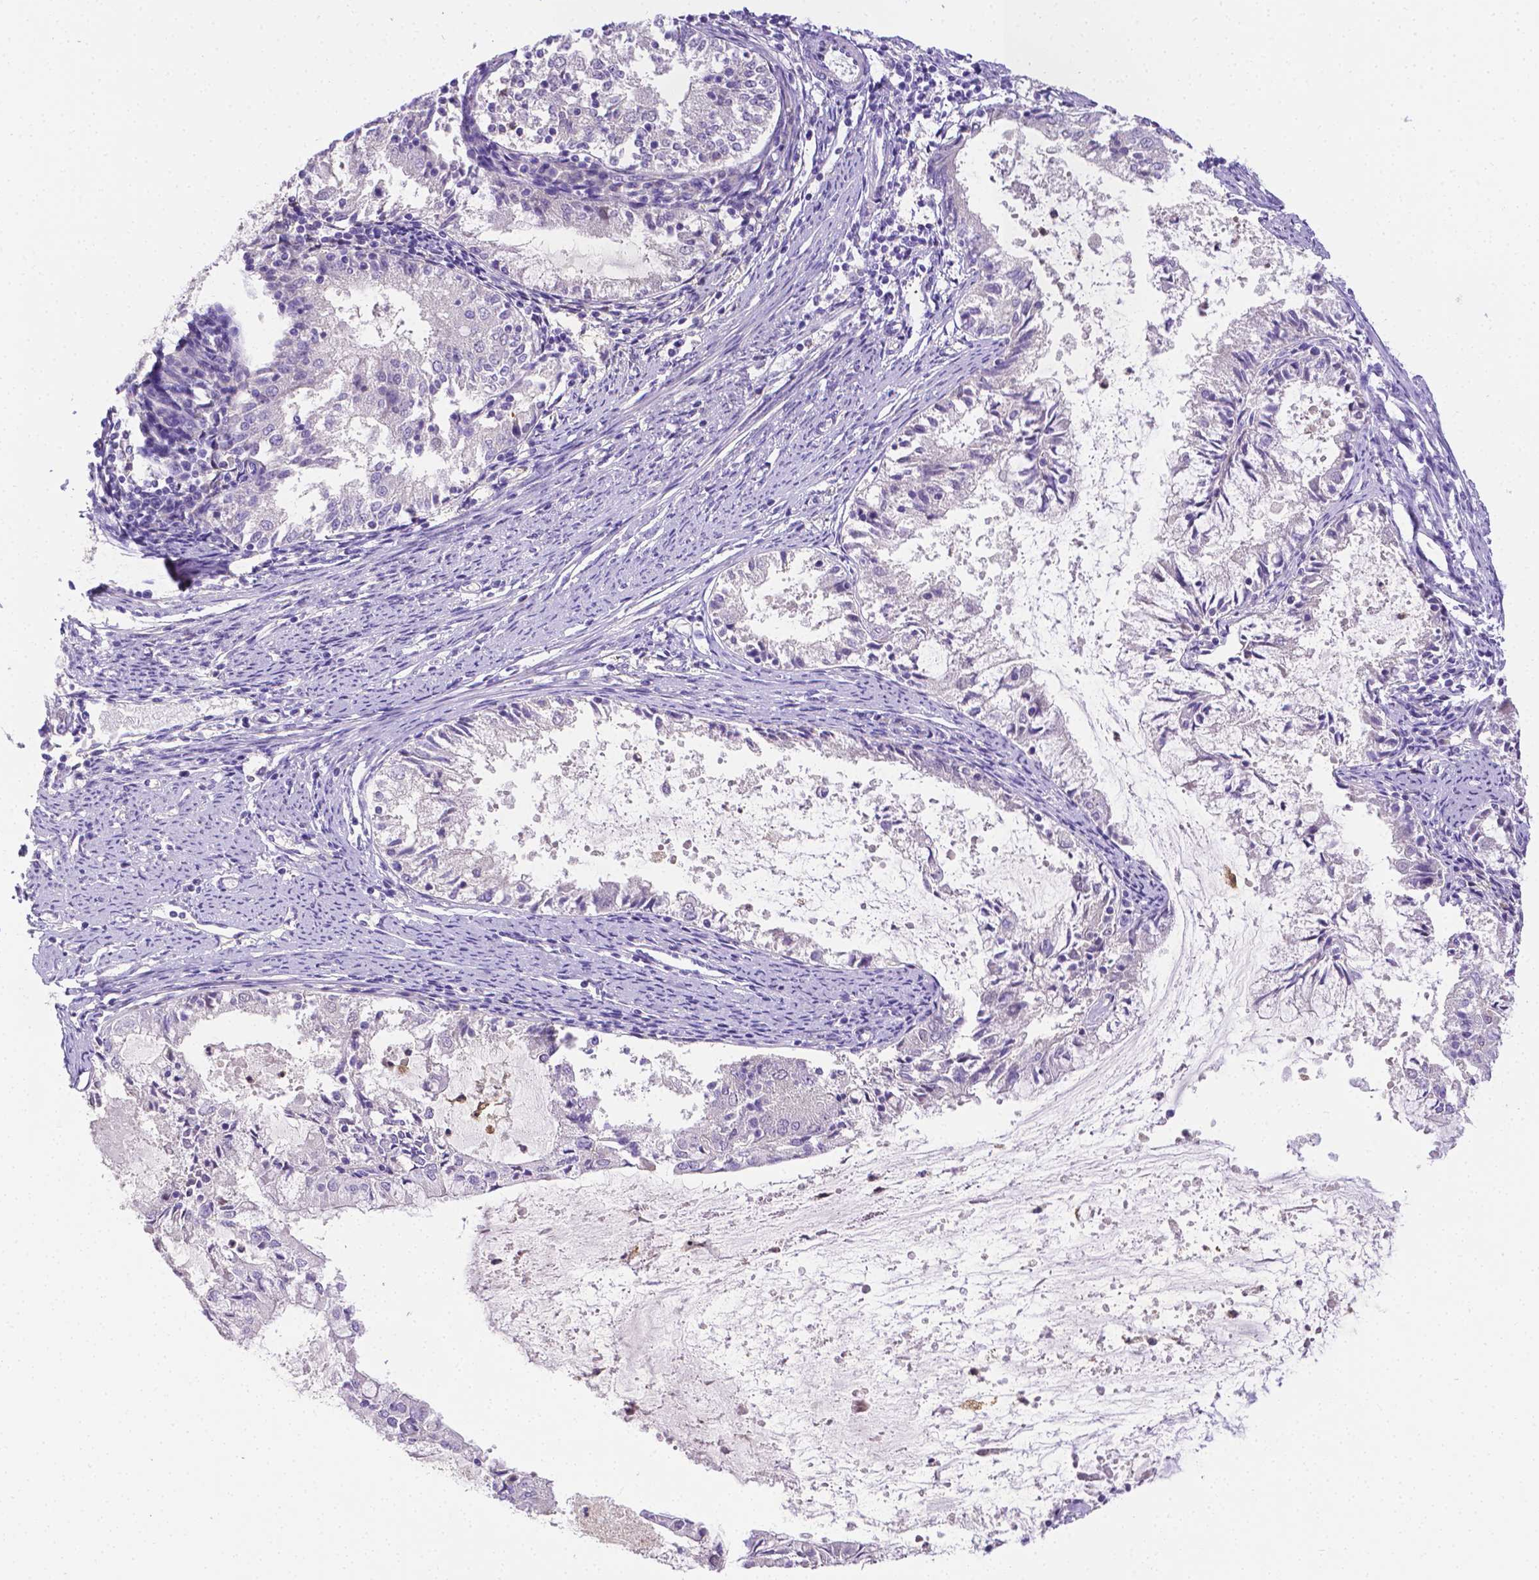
{"staining": {"intensity": "negative", "quantity": "none", "location": "none"}, "tissue": "endometrial cancer", "cell_type": "Tumor cells", "image_type": "cancer", "snomed": [{"axis": "morphology", "description": "Adenocarcinoma, NOS"}, {"axis": "topography", "description": "Endometrium"}], "caption": "Protein analysis of adenocarcinoma (endometrial) exhibits no significant positivity in tumor cells.", "gene": "NXPH2", "patient": {"sex": "female", "age": 57}}